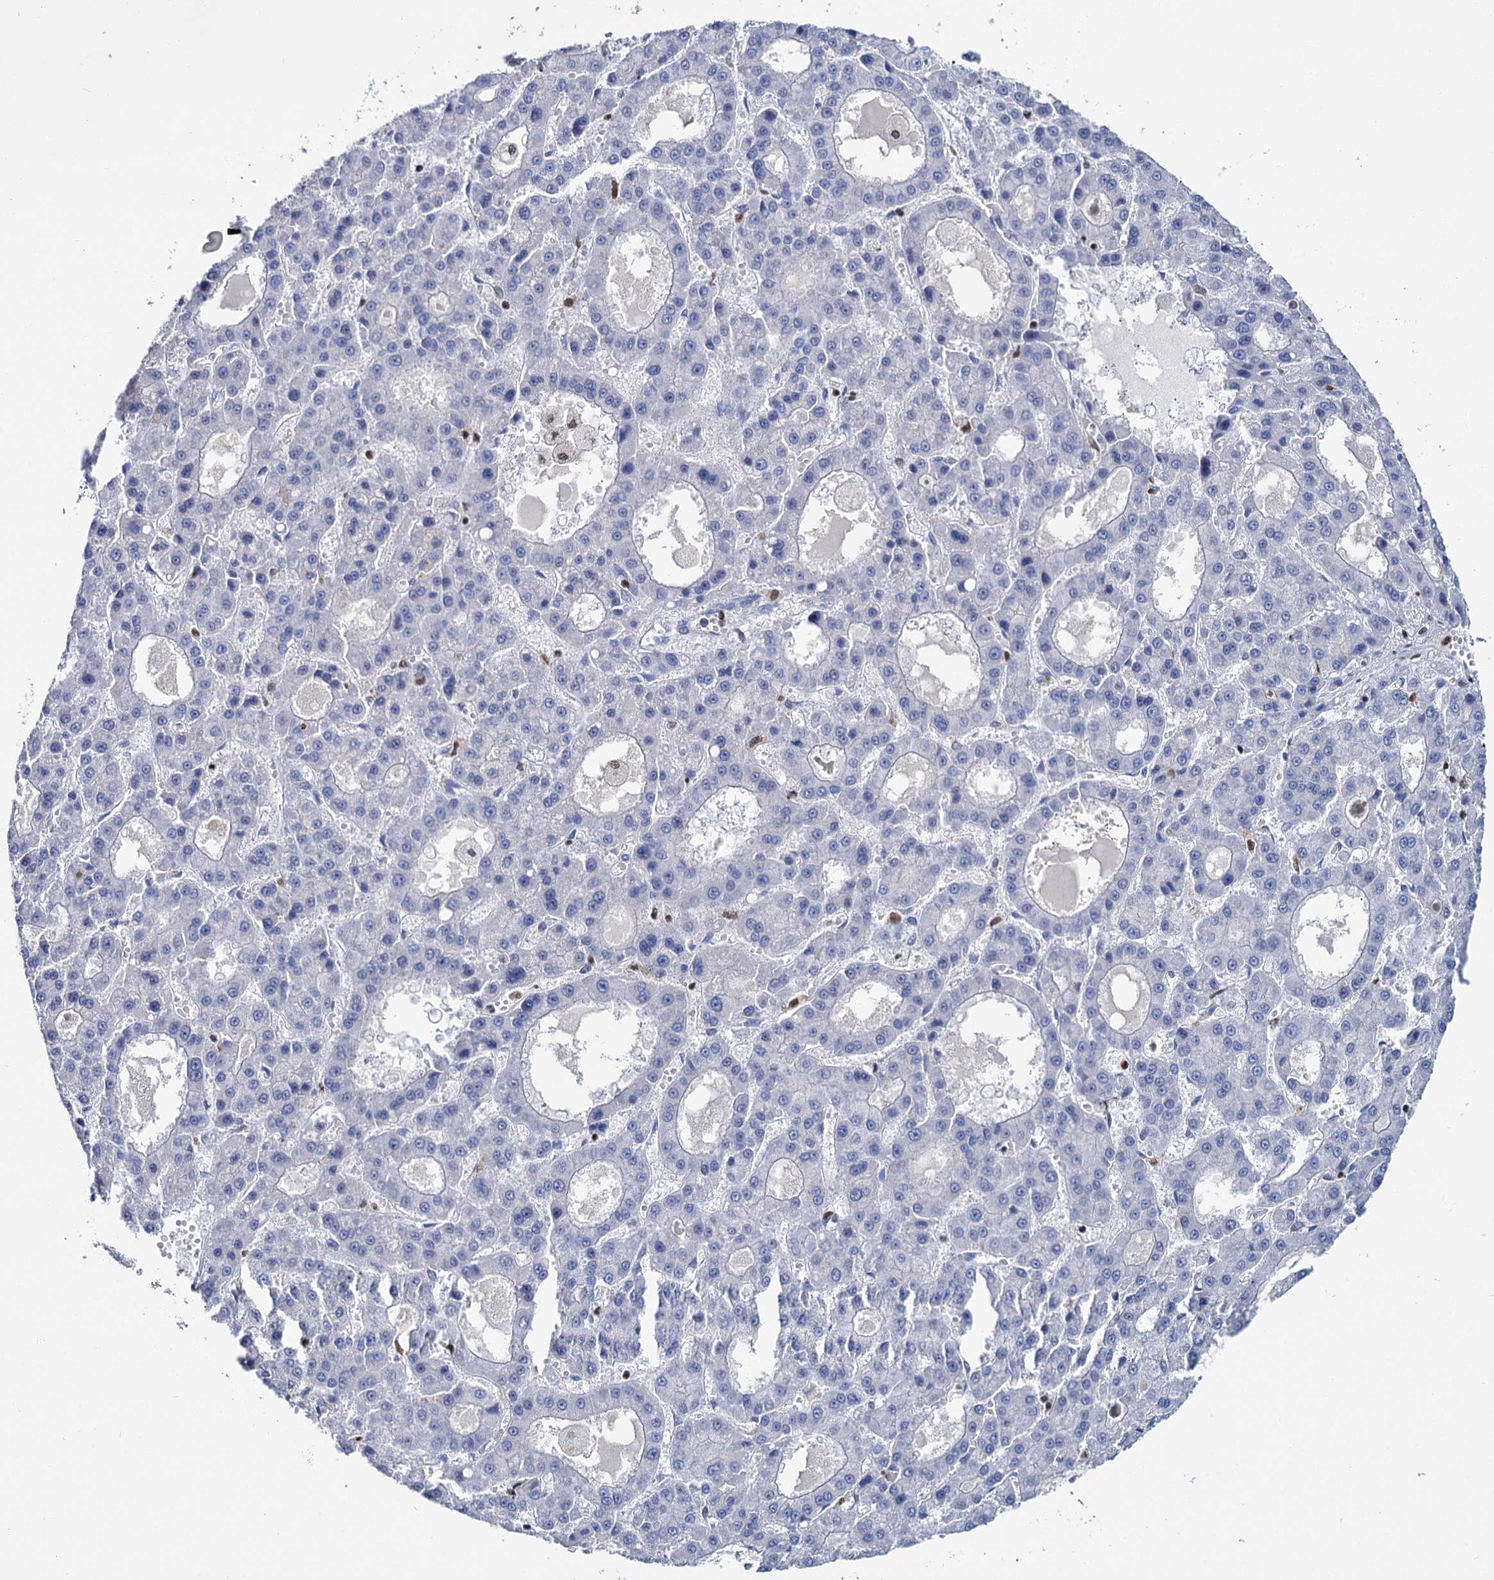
{"staining": {"intensity": "negative", "quantity": "none", "location": "none"}, "tissue": "liver cancer", "cell_type": "Tumor cells", "image_type": "cancer", "snomed": [{"axis": "morphology", "description": "Carcinoma, Hepatocellular, NOS"}, {"axis": "topography", "description": "Liver"}], "caption": "Protein analysis of hepatocellular carcinoma (liver) exhibits no significant staining in tumor cells.", "gene": "CELF2", "patient": {"sex": "male", "age": 70}}